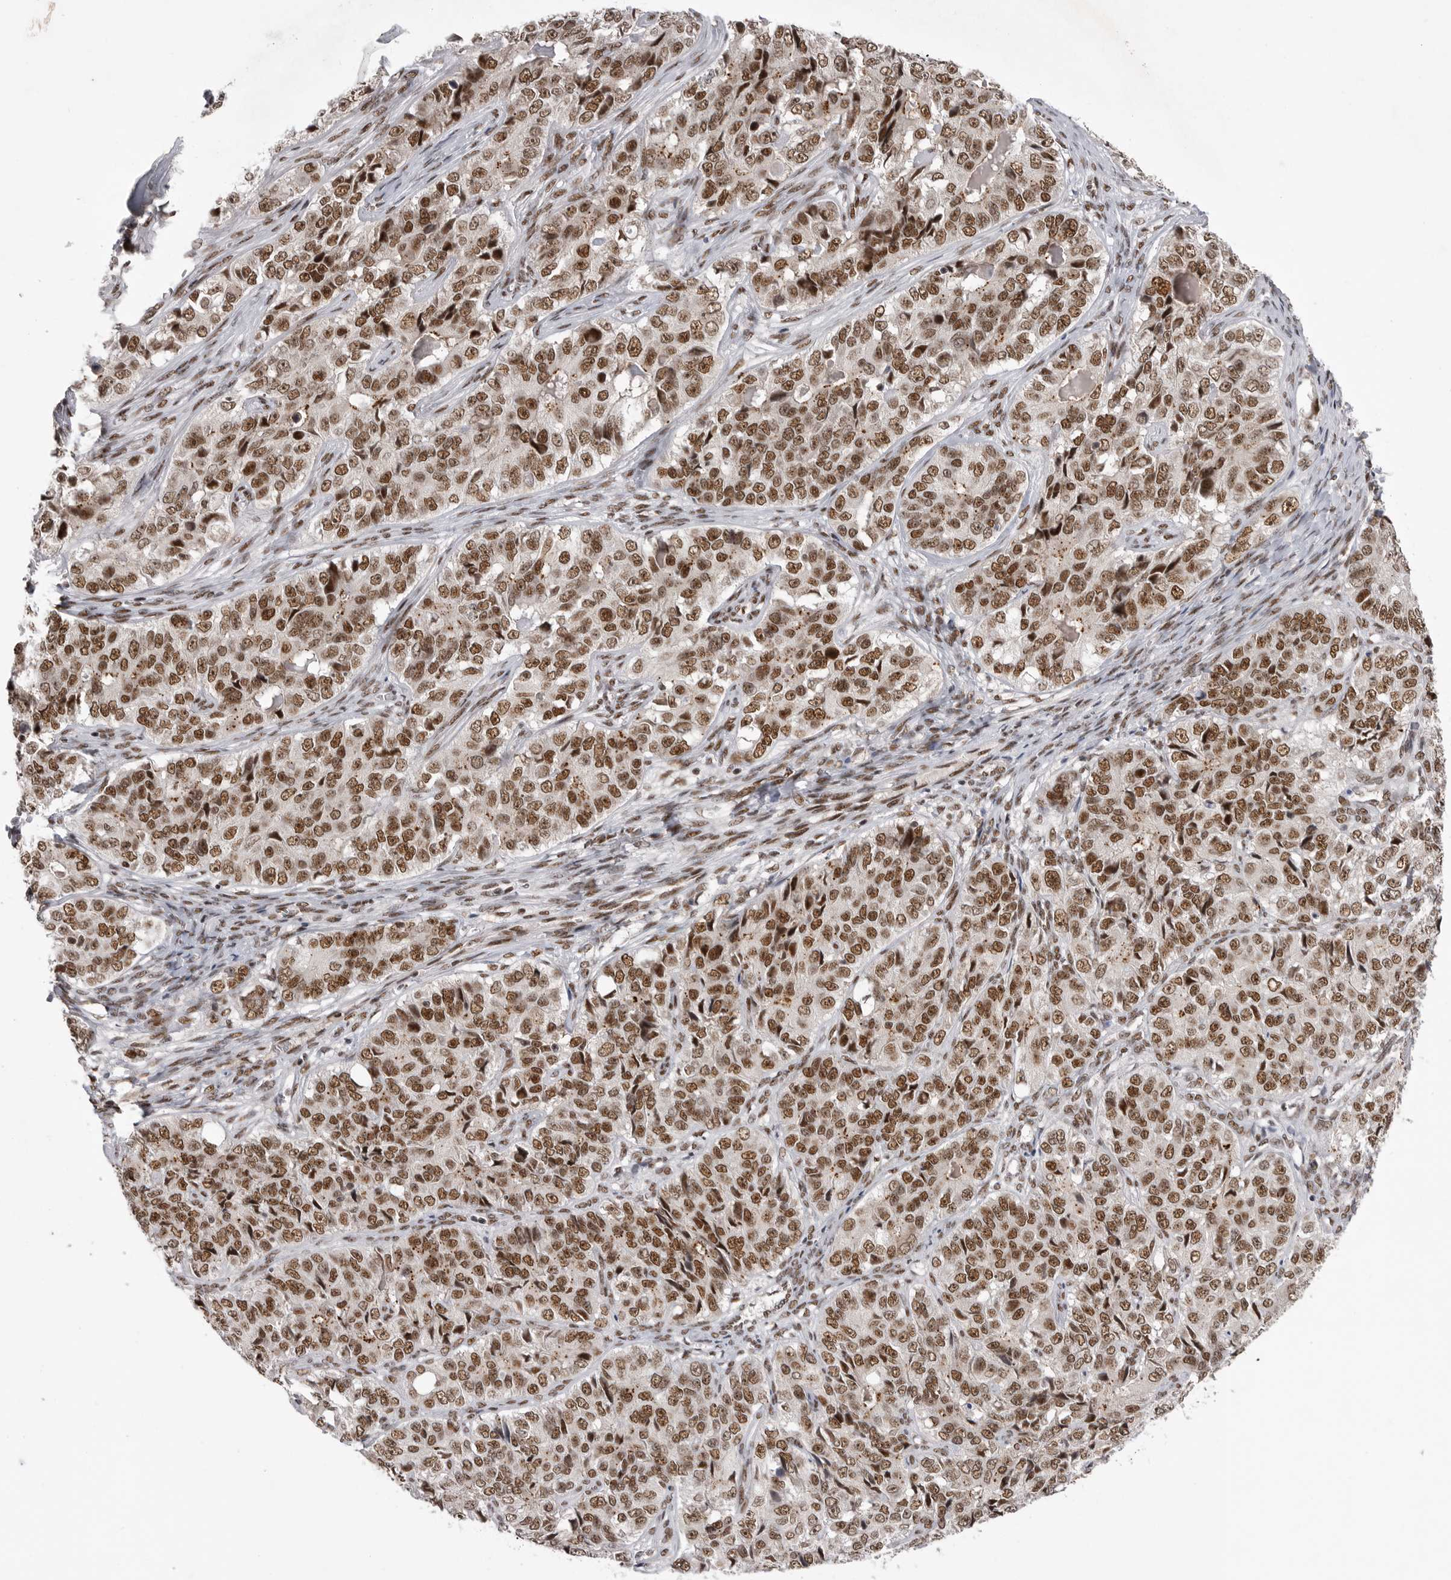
{"staining": {"intensity": "strong", "quantity": ">75%", "location": "nuclear"}, "tissue": "ovarian cancer", "cell_type": "Tumor cells", "image_type": "cancer", "snomed": [{"axis": "morphology", "description": "Carcinoma, endometroid"}, {"axis": "topography", "description": "Ovary"}], "caption": "Immunohistochemical staining of human endometroid carcinoma (ovarian) displays high levels of strong nuclear staining in about >75% of tumor cells.", "gene": "PPP1R8", "patient": {"sex": "female", "age": 51}}